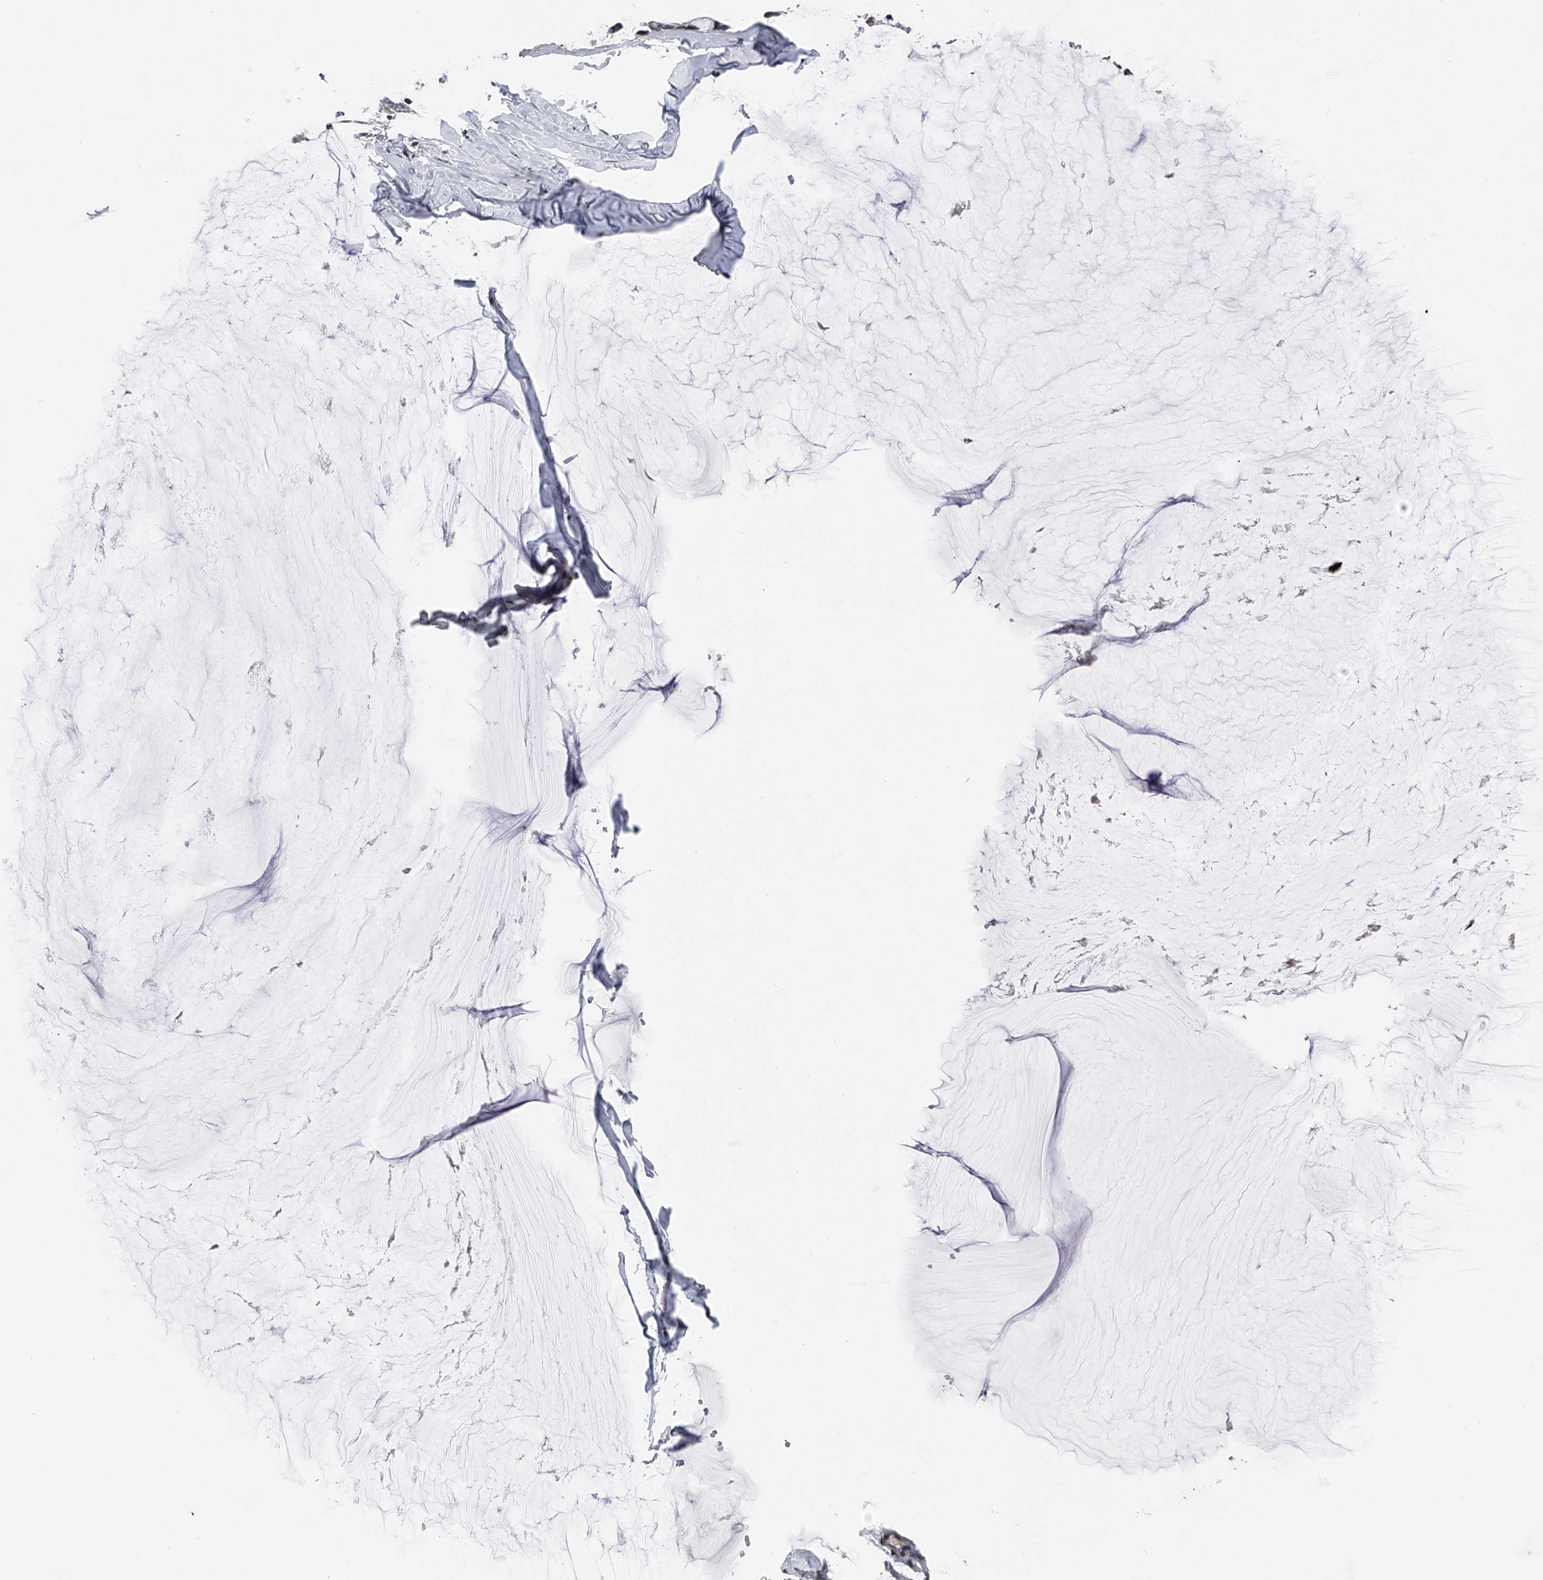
{"staining": {"intensity": "negative", "quantity": "none", "location": "none"}, "tissue": "ovarian cancer", "cell_type": "Tumor cells", "image_type": "cancer", "snomed": [{"axis": "morphology", "description": "Cystadenocarcinoma, mucinous, NOS"}, {"axis": "topography", "description": "Ovary"}], "caption": "Immunohistochemistry photomicrograph of mucinous cystadenocarcinoma (ovarian) stained for a protein (brown), which shows no staining in tumor cells.", "gene": "RWDD2A", "patient": {"sex": "female", "age": 39}}